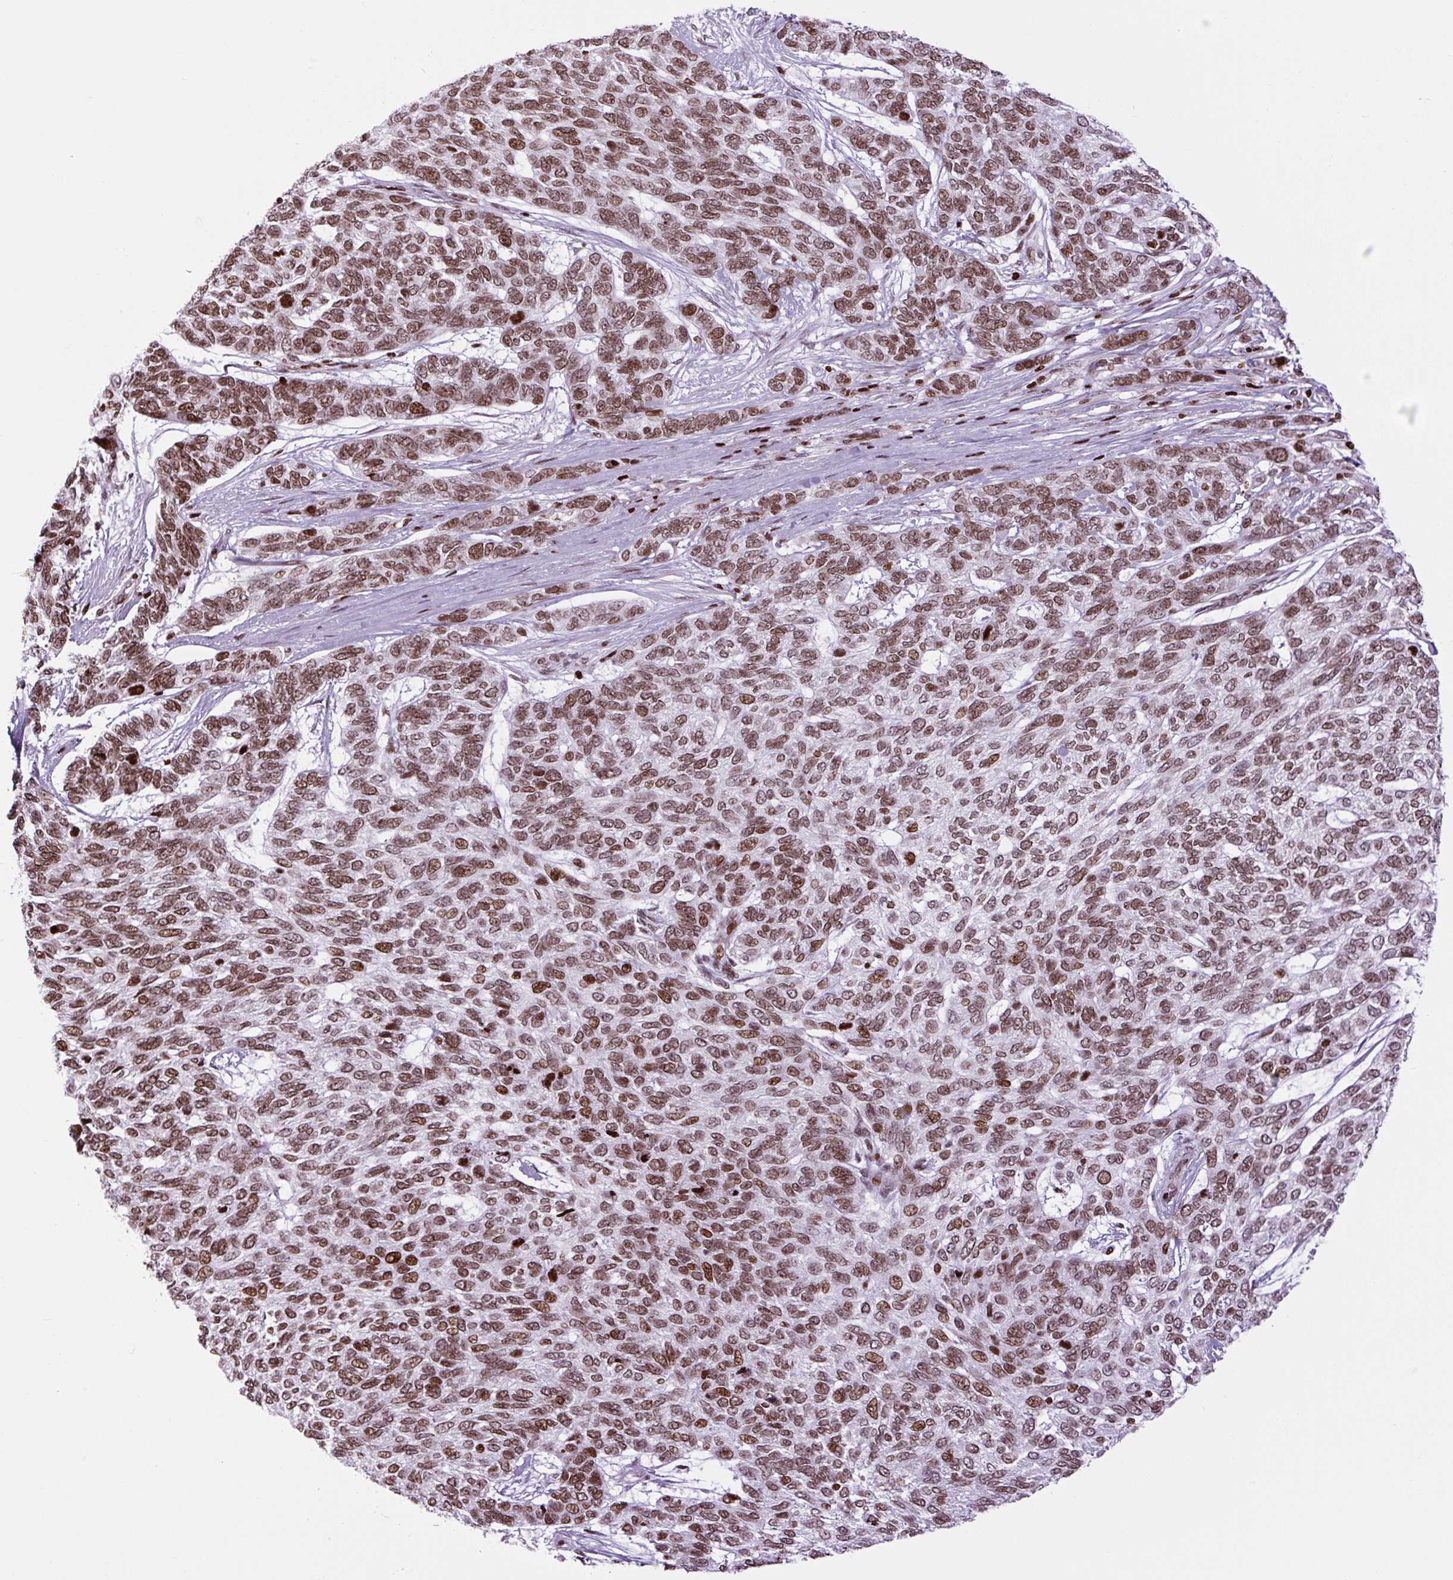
{"staining": {"intensity": "moderate", "quantity": ">75%", "location": "nuclear"}, "tissue": "skin cancer", "cell_type": "Tumor cells", "image_type": "cancer", "snomed": [{"axis": "morphology", "description": "Basal cell carcinoma"}, {"axis": "topography", "description": "Skin"}], "caption": "A medium amount of moderate nuclear expression is seen in approximately >75% of tumor cells in skin basal cell carcinoma tissue. (brown staining indicates protein expression, while blue staining denotes nuclei).", "gene": "H1-3", "patient": {"sex": "female", "age": 65}}